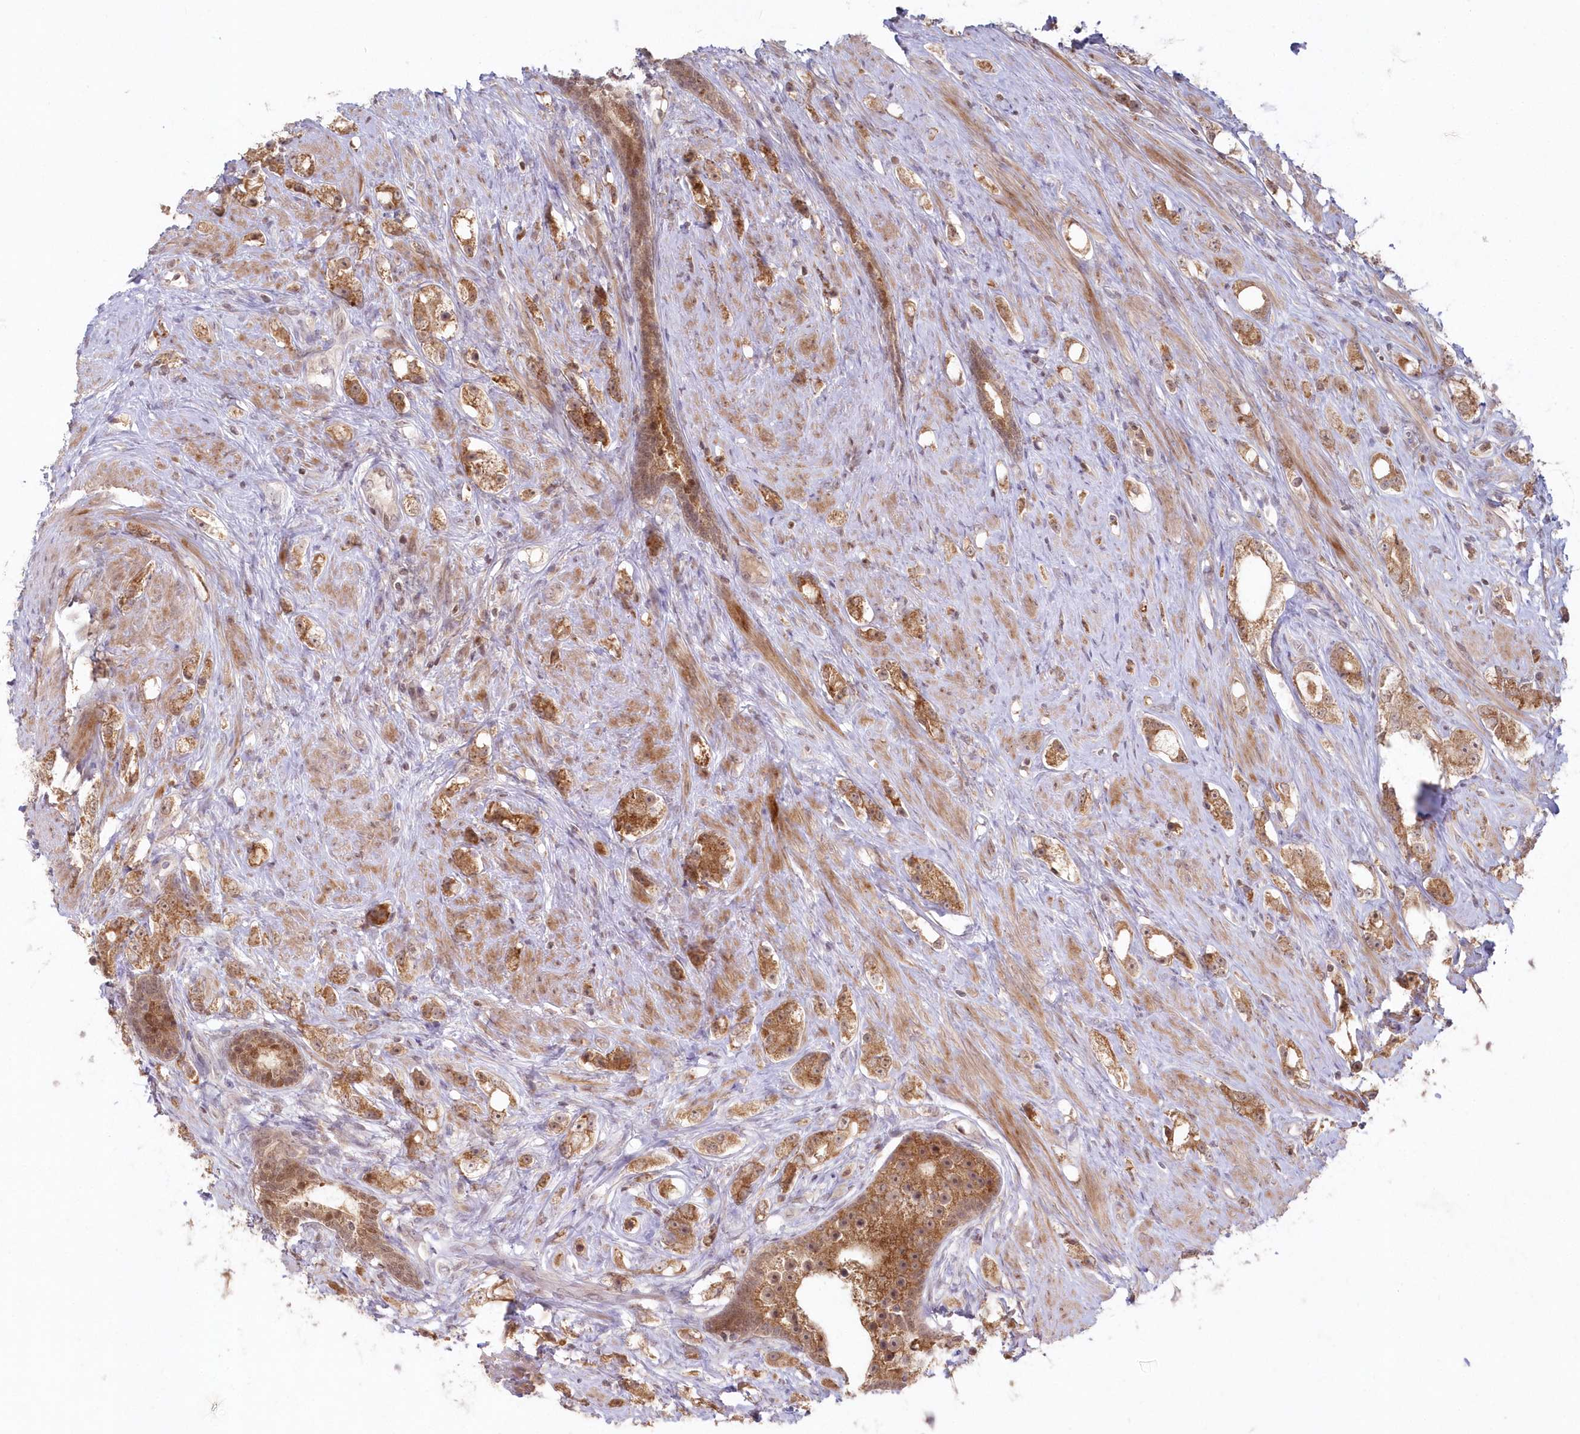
{"staining": {"intensity": "moderate", "quantity": ">75%", "location": "cytoplasmic/membranous,nuclear"}, "tissue": "prostate cancer", "cell_type": "Tumor cells", "image_type": "cancer", "snomed": [{"axis": "morphology", "description": "Adenocarcinoma, High grade"}, {"axis": "topography", "description": "Prostate"}], "caption": "Prostate adenocarcinoma (high-grade) tissue reveals moderate cytoplasmic/membranous and nuclear staining in about >75% of tumor cells", "gene": "ASCC1", "patient": {"sex": "male", "age": 63}}